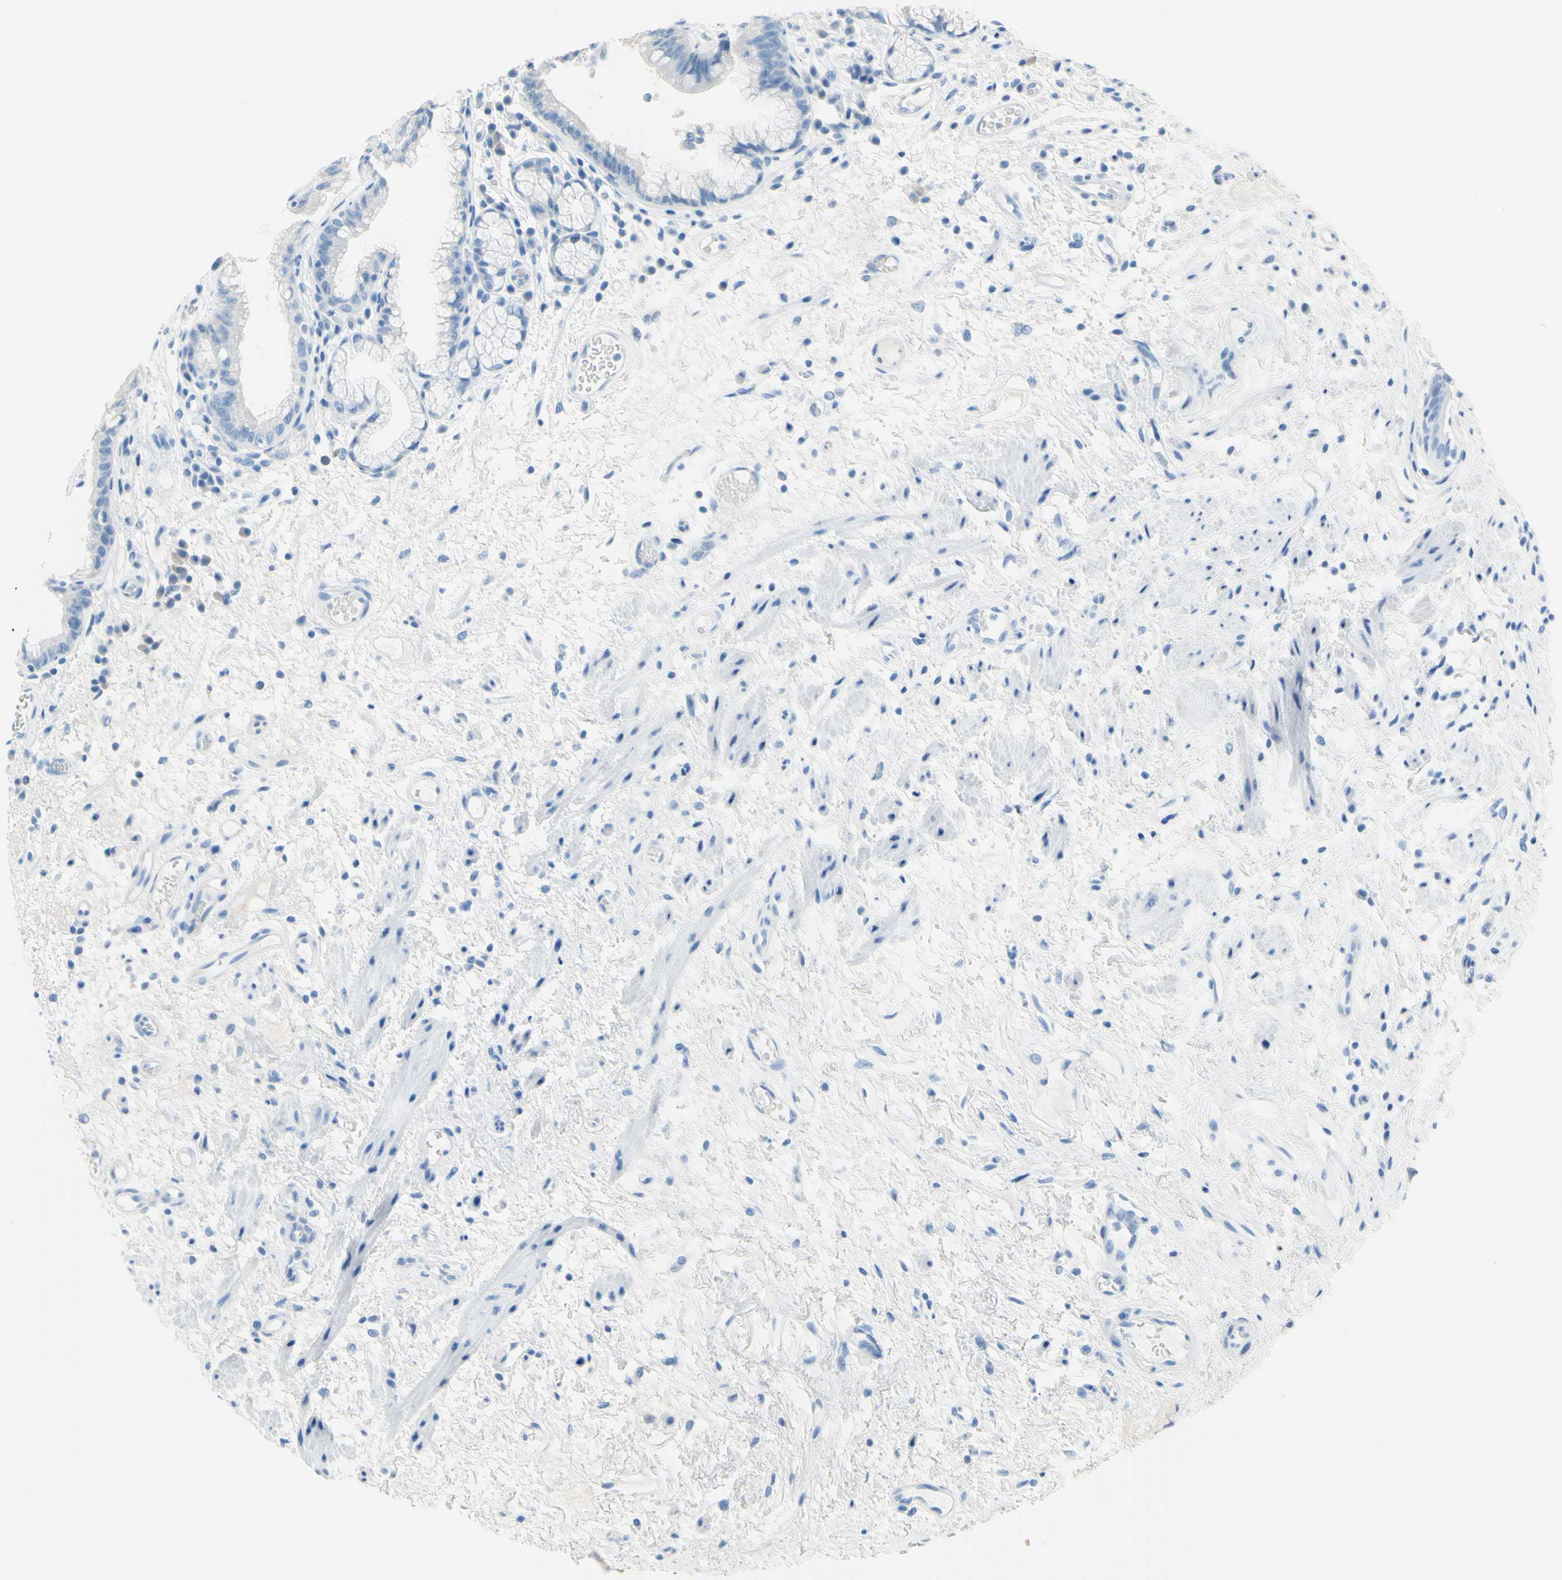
{"staining": {"intensity": "negative", "quantity": "none", "location": "none"}, "tissue": "stomach", "cell_type": "Glandular cells", "image_type": "normal", "snomed": [{"axis": "morphology", "description": "Normal tissue, NOS"}, {"axis": "topography", "description": "Stomach, upper"}], "caption": "This is a histopathology image of immunohistochemistry staining of unremarkable stomach, which shows no staining in glandular cells.", "gene": "DCT", "patient": {"sex": "male", "age": 72}}